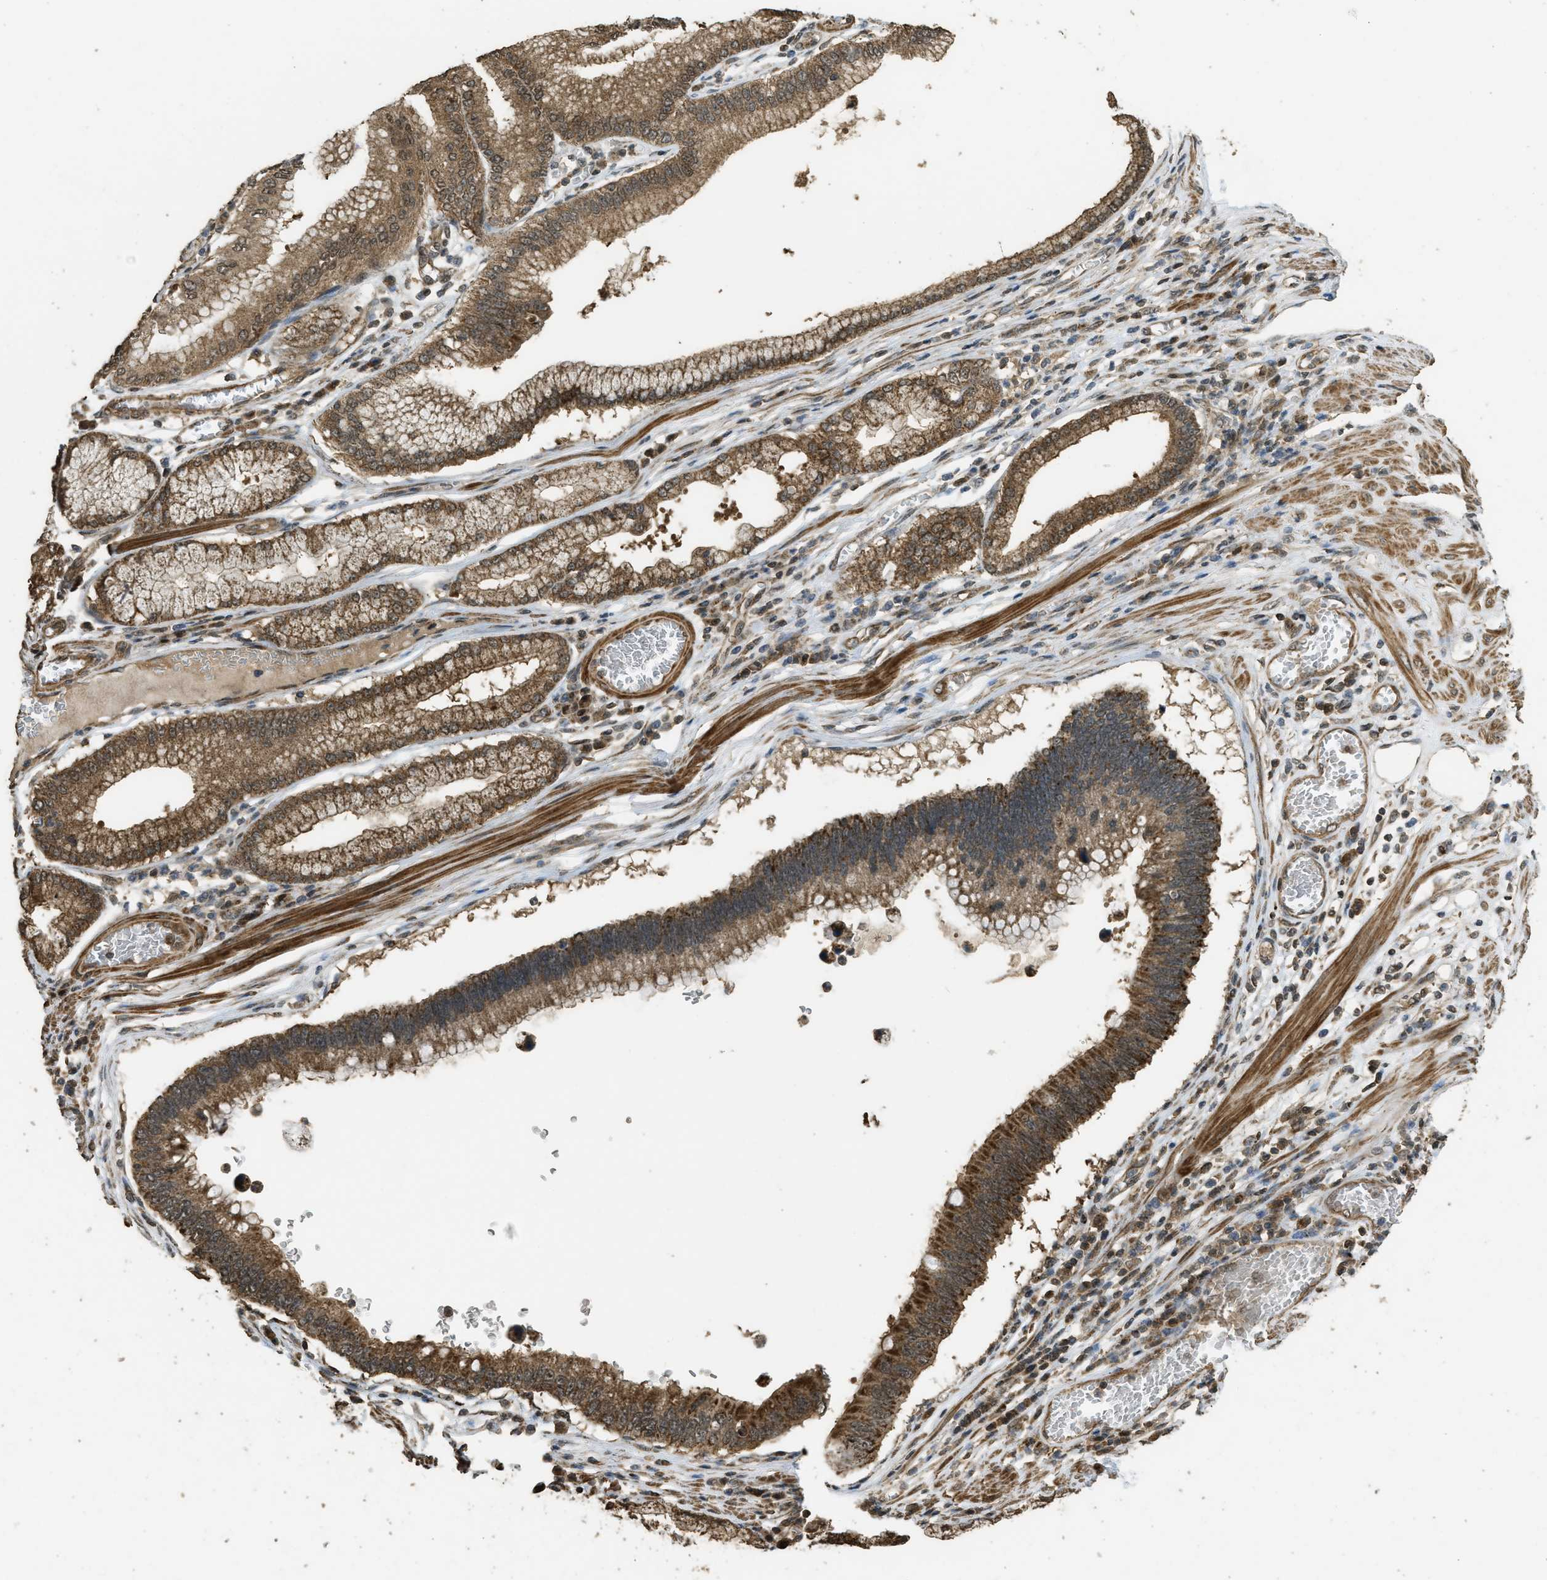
{"staining": {"intensity": "strong", "quantity": ">75%", "location": "cytoplasmic/membranous"}, "tissue": "stomach cancer", "cell_type": "Tumor cells", "image_type": "cancer", "snomed": [{"axis": "morphology", "description": "Adenocarcinoma, NOS"}, {"axis": "topography", "description": "Stomach"}], "caption": "A histopathology image of stomach adenocarcinoma stained for a protein reveals strong cytoplasmic/membranous brown staining in tumor cells.", "gene": "CTPS1", "patient": {"sex": "male", "age": 59}}